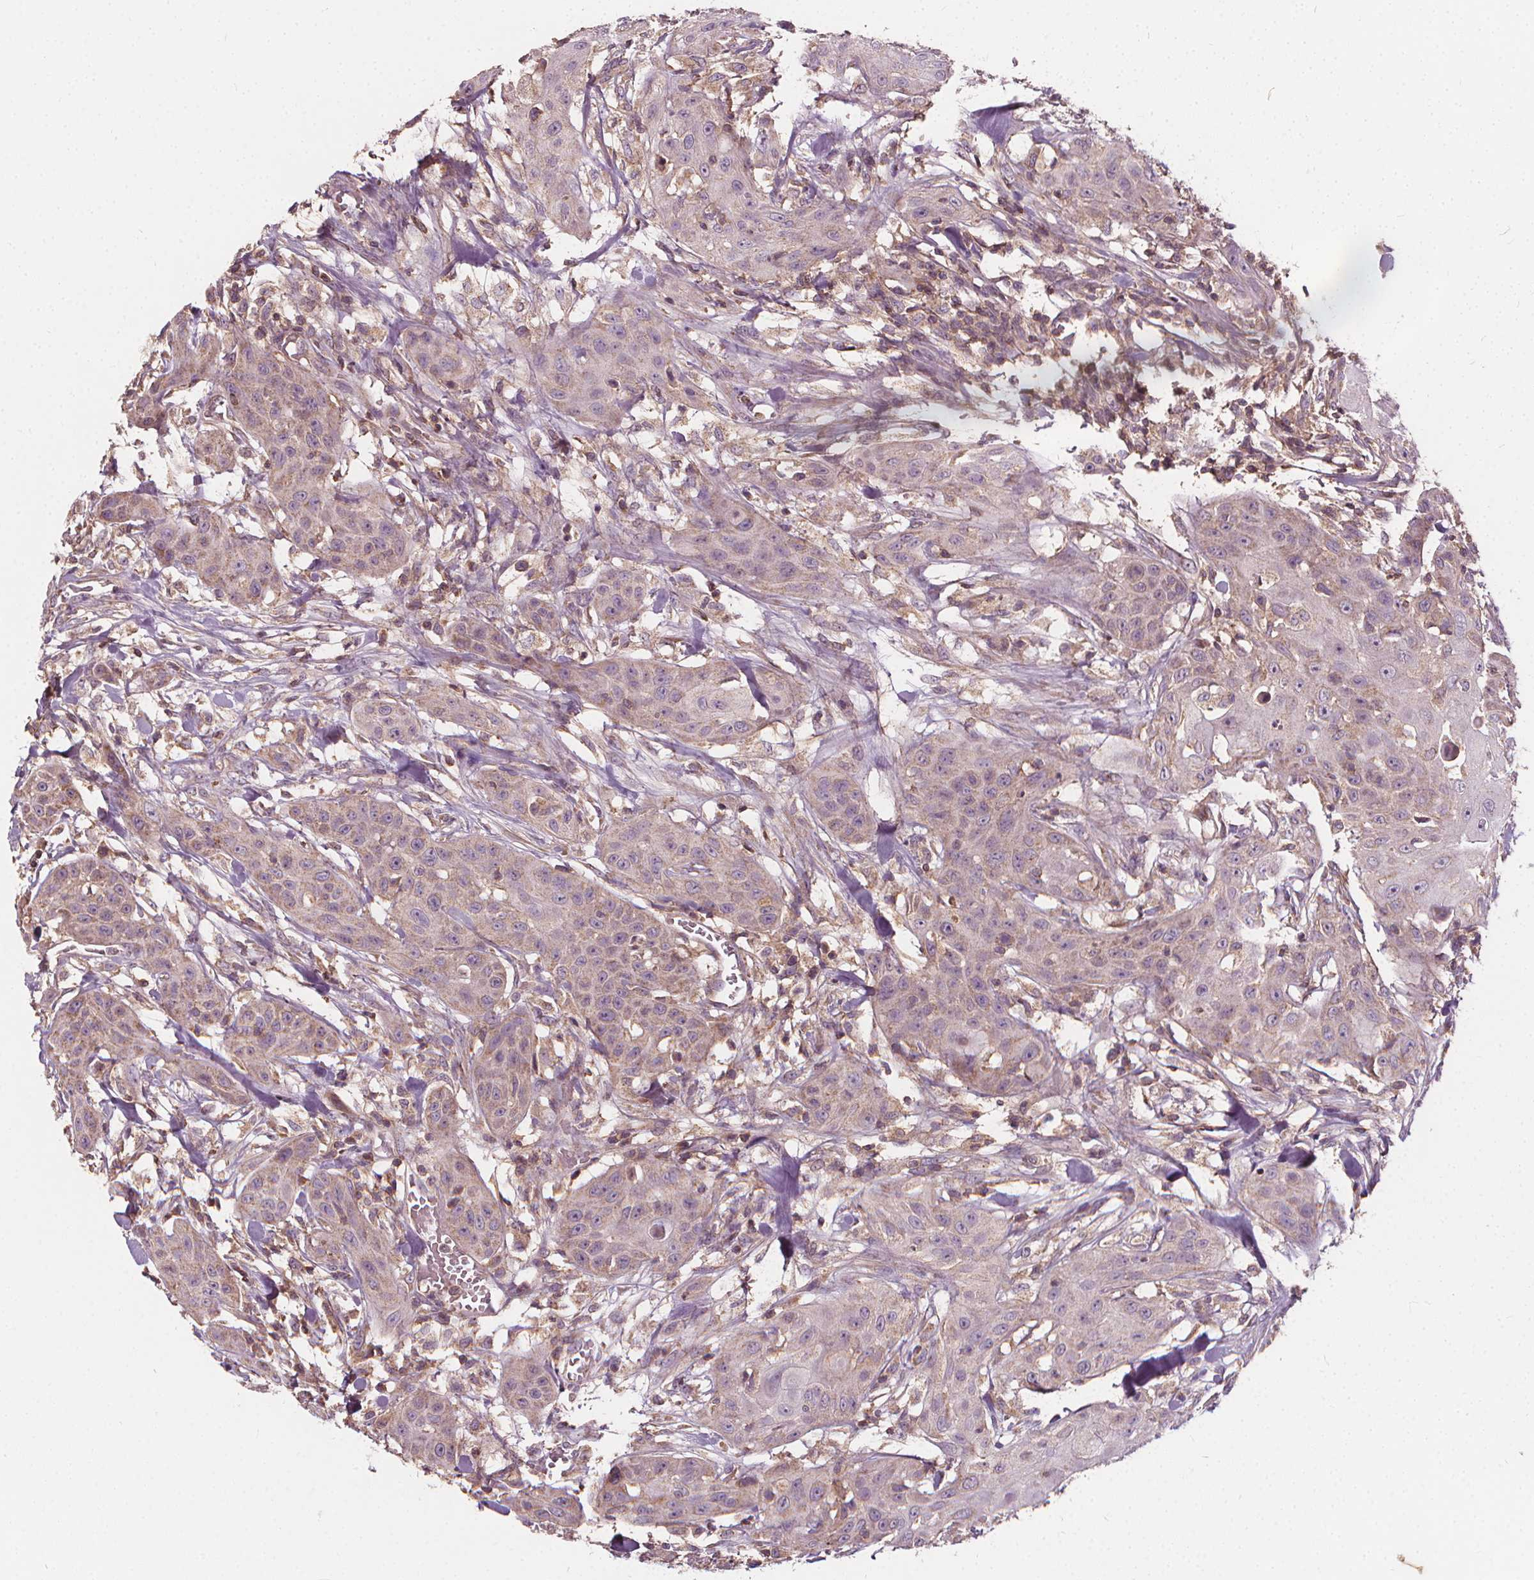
{"staining": {"intensity": "weak", "quantity": "25%-75%", "location": "cytoplasmic/membranous"}, "tissue": "head and neck cancer", "cell_type": "Tumor cells", "image_type": "cancer", "snomed": [{"axis": "morphology", "description": "Squamous cell carcinoma, NOS"}, {"axis": "topography", "description": "Oral tissue"}, {"axis": "topography", "description": "Head-Neck"}], "caption": "High-magnification brightfield microscopy of head and neck cancer stained with DAB (brown) and counterstained with hematoxylin (blue). tumor cells exhibit weak cytoplasmic/membranous expression is identified in about25%-75% of cells.", "gene": "ORAI2", "patient": {"sex": "female", "age": 55}}